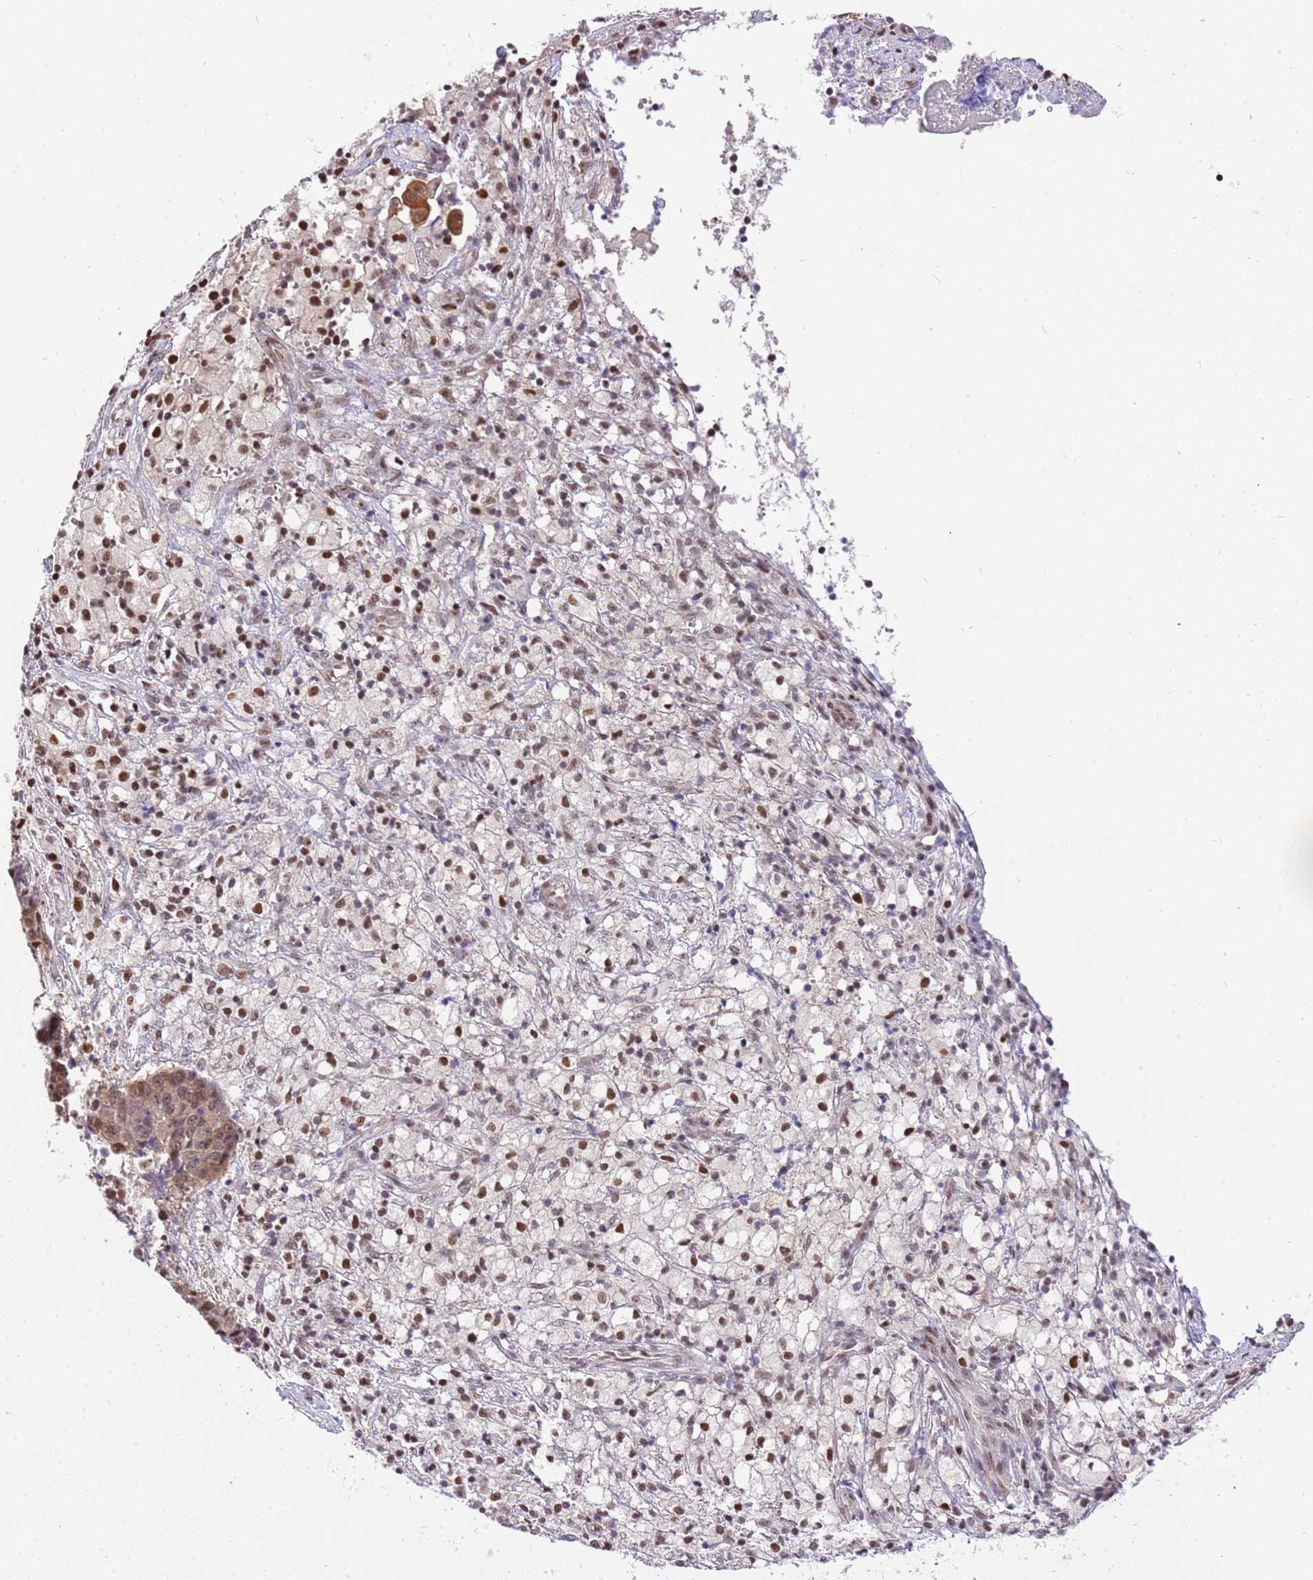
{"staining": {"intensity": "weak", "quantity": ">75%", "location": "cytoplasmic/membranous,nuclear"}, "tissue": "ovarian cancer", "cell_type": "Tumor cells", "image_type": "cancer", "snomed": [{"axis": "morphology", "description": "Carcinoma, endometroid"}, {"axis": "topography", "description": "Ovary"}], "caption": "Protein staining shows weak cytoplasmic/membranous and nuclear staining in about >75% of tumor cells in ovarian endometroid carcinoma.", "gene": "RFK", "patient": {"sex": "female", "age": 42}}